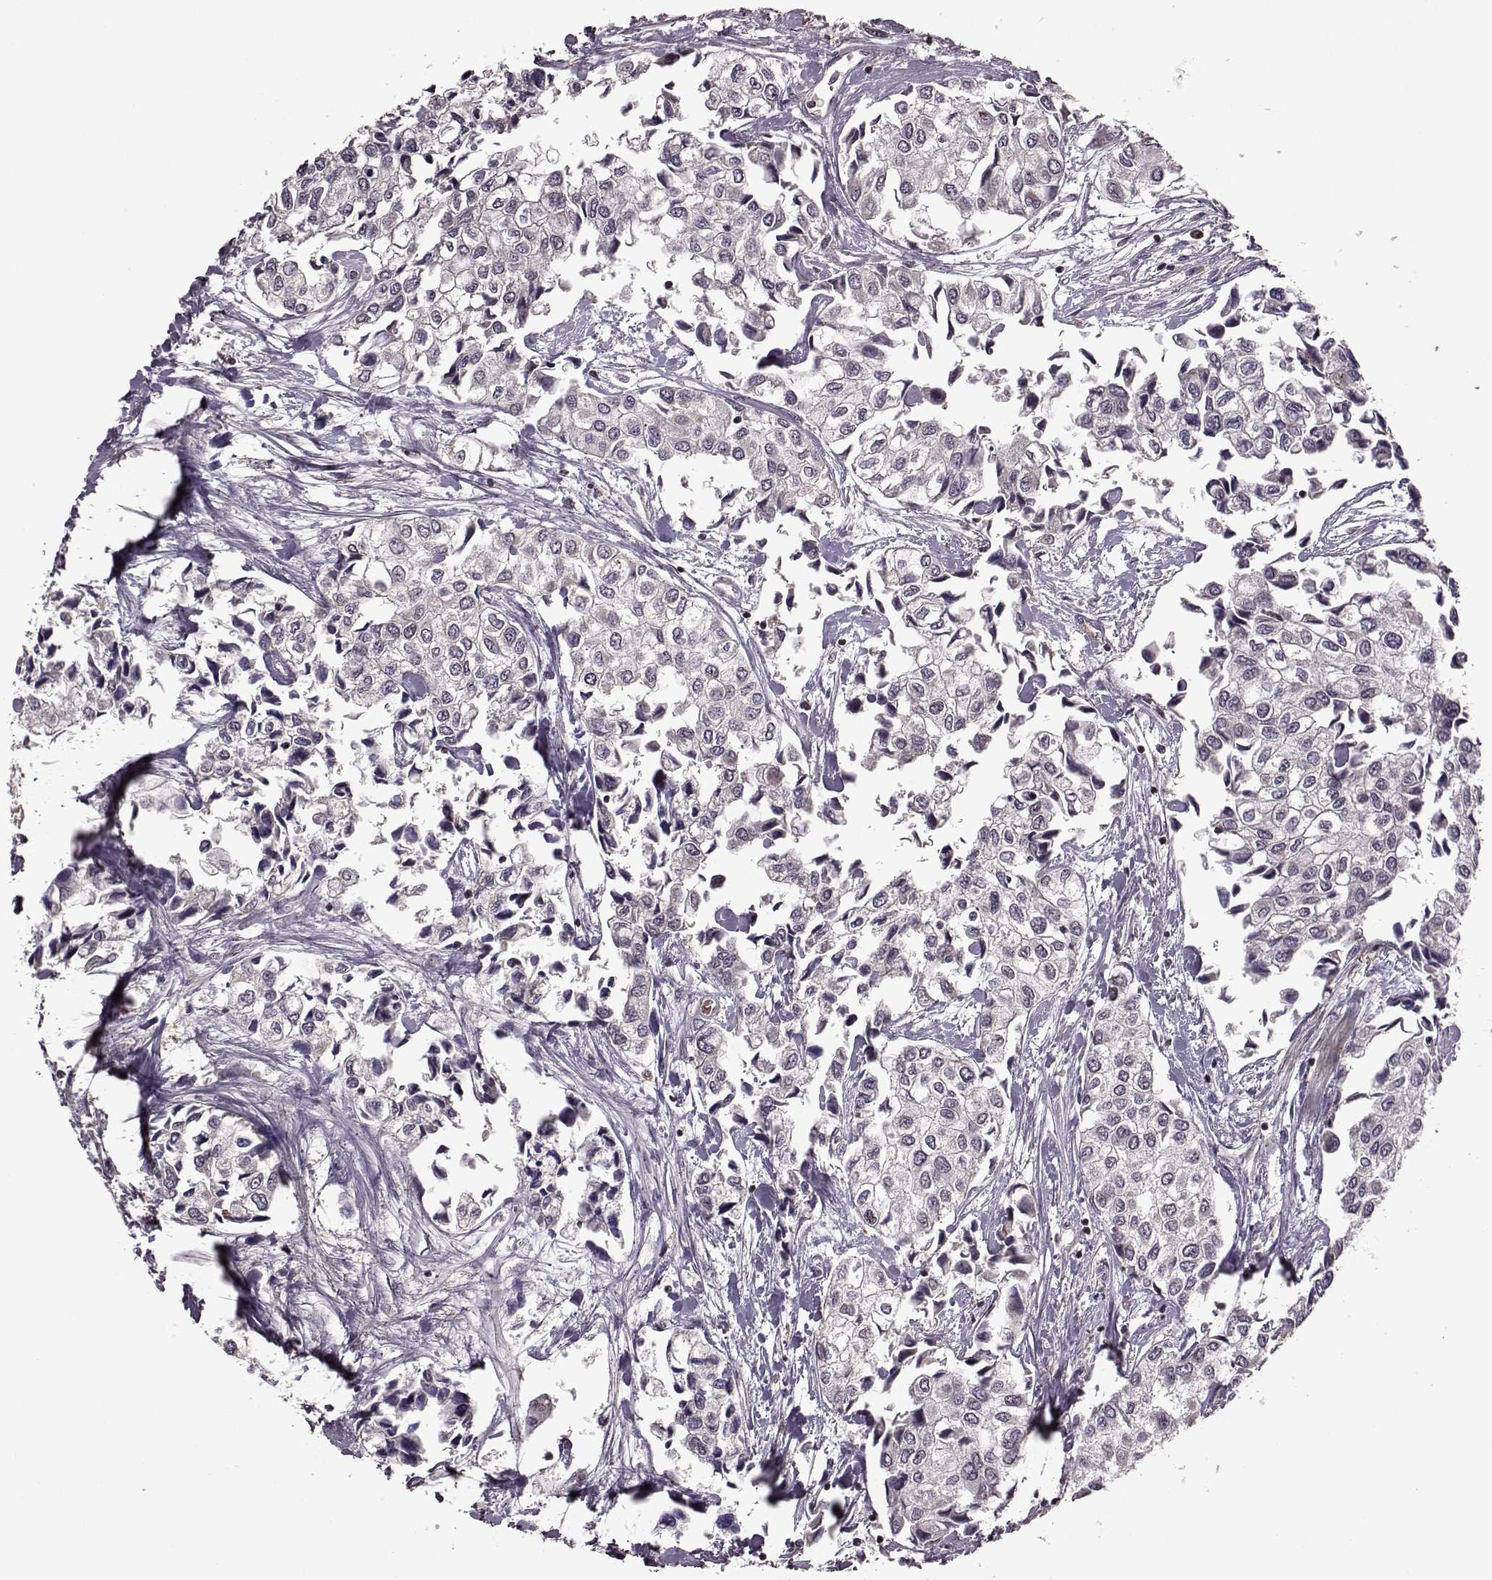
{"staining": {"intensity": "negative", "quantity": "none", "location": "none"}, "tissue": "urothelial cancer", "cell_type": "Tumor cells", "image_type": "cancer", "snomed": [{"axis": "morphology", "description": "Urothelial carcinoma, High grade"}, {"axis": "topography", "description": "Urinary bladder"}], "caption": "Tumor cells show no significant protein staining in urothelial carcinoma (high-grade). The staining was performed using DAB to visualize the protein expression in brown, while the nuclei were stained in blue with hematoxylin (Magnification: 20x).", "gene": "TRMU", "patient": {"sex": "male", "age": 73}}